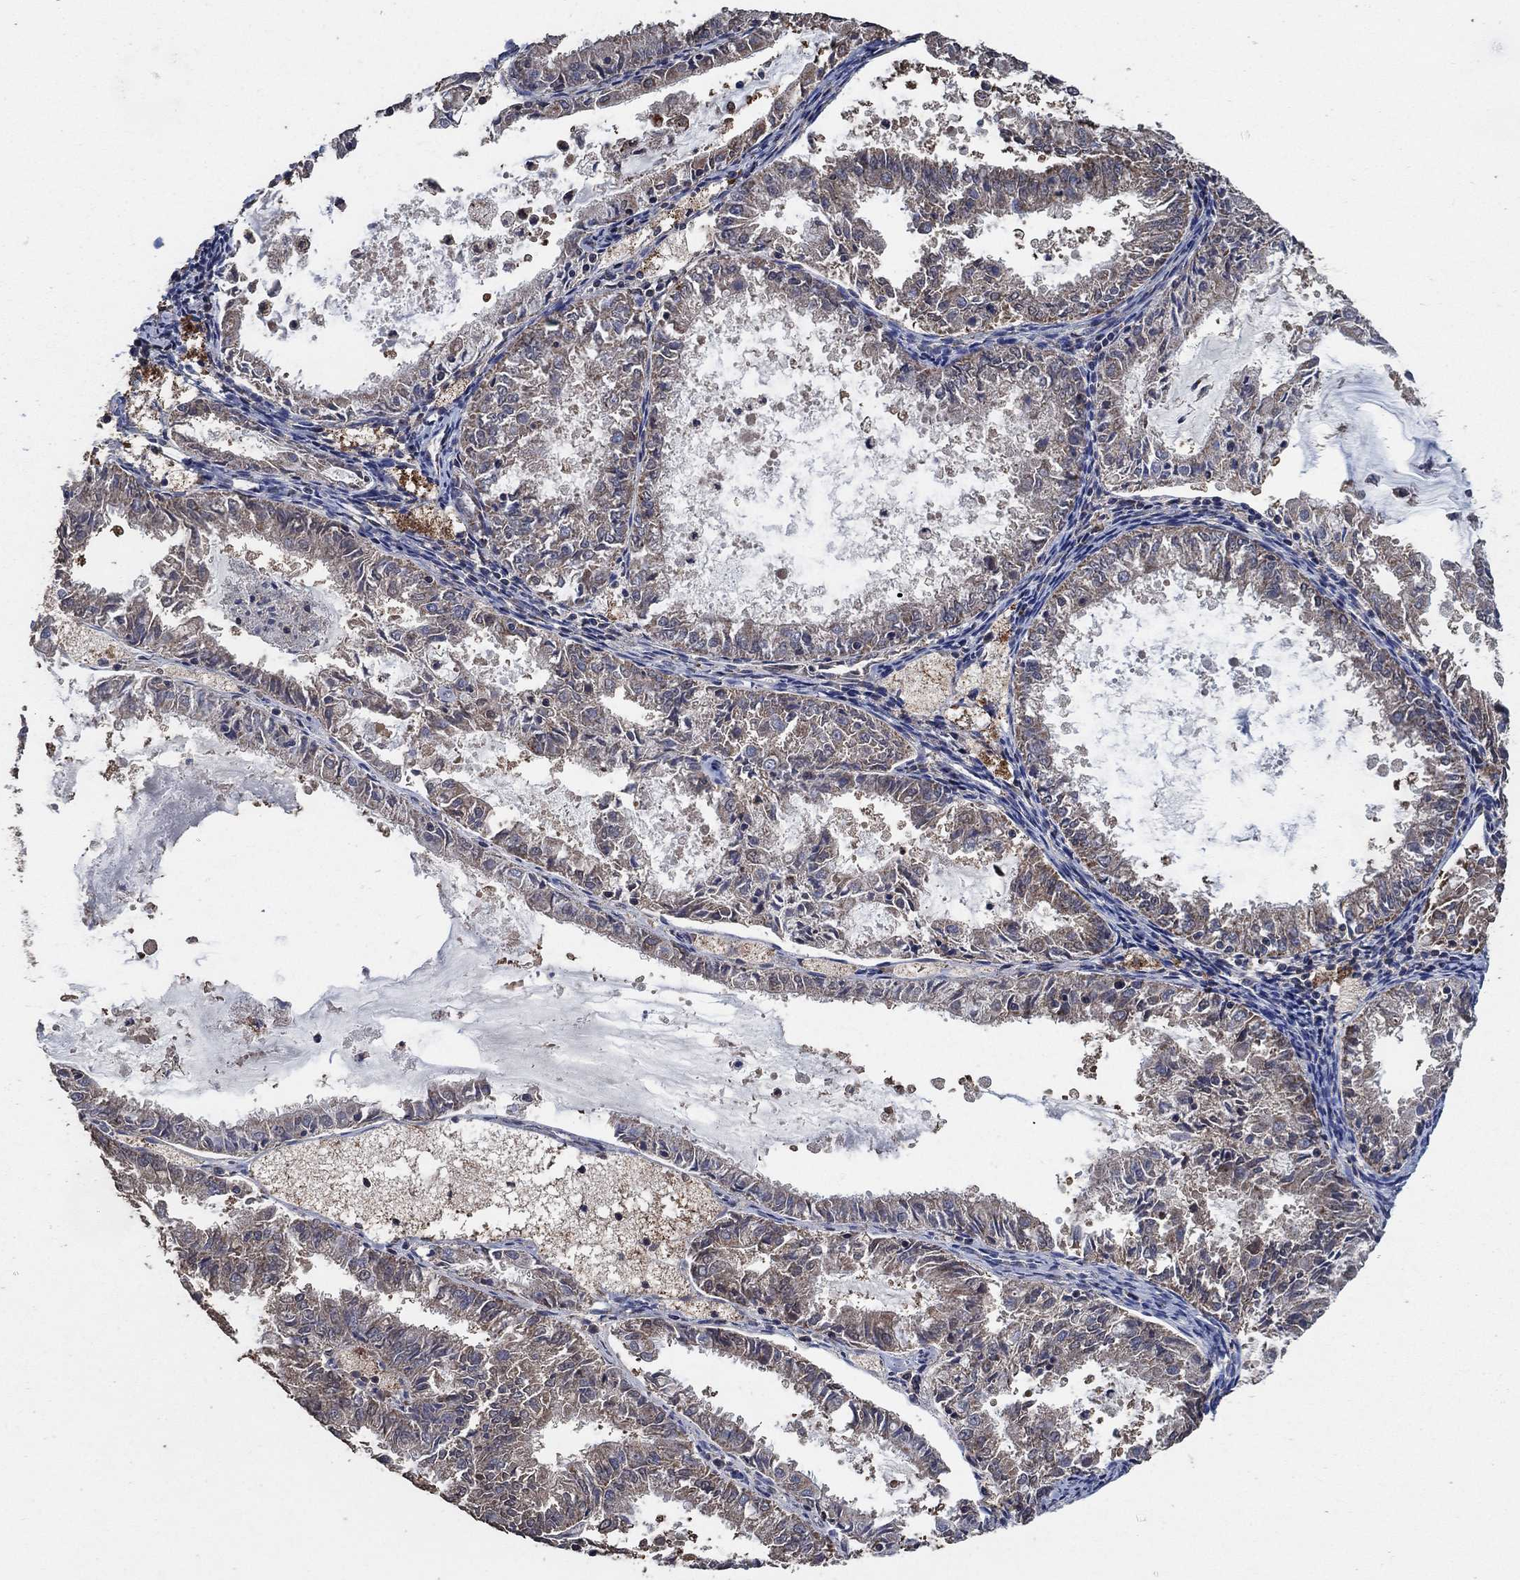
{"staining": {"intensity": "weak", "quantity": ">75%", "location": "cytoplasmic/membranous"}, "tissue": "endometrial cancer", "cell_type": "Tumor cells", "image_type": "cancer", "snomed": [{"axis": "morphology", "description": "Adenocarcinoma, NOS"}, {"axis": "topography", "description": "Endometrium"}], "caption": "Brown immunohistochemical staining in human endometrial adenocarcinoma shows weak cytoplasmic/membranous expression in about >75% of tumor cells.", "gene": "MRPS24", "patient": {"sex": "female", "age": 57}}